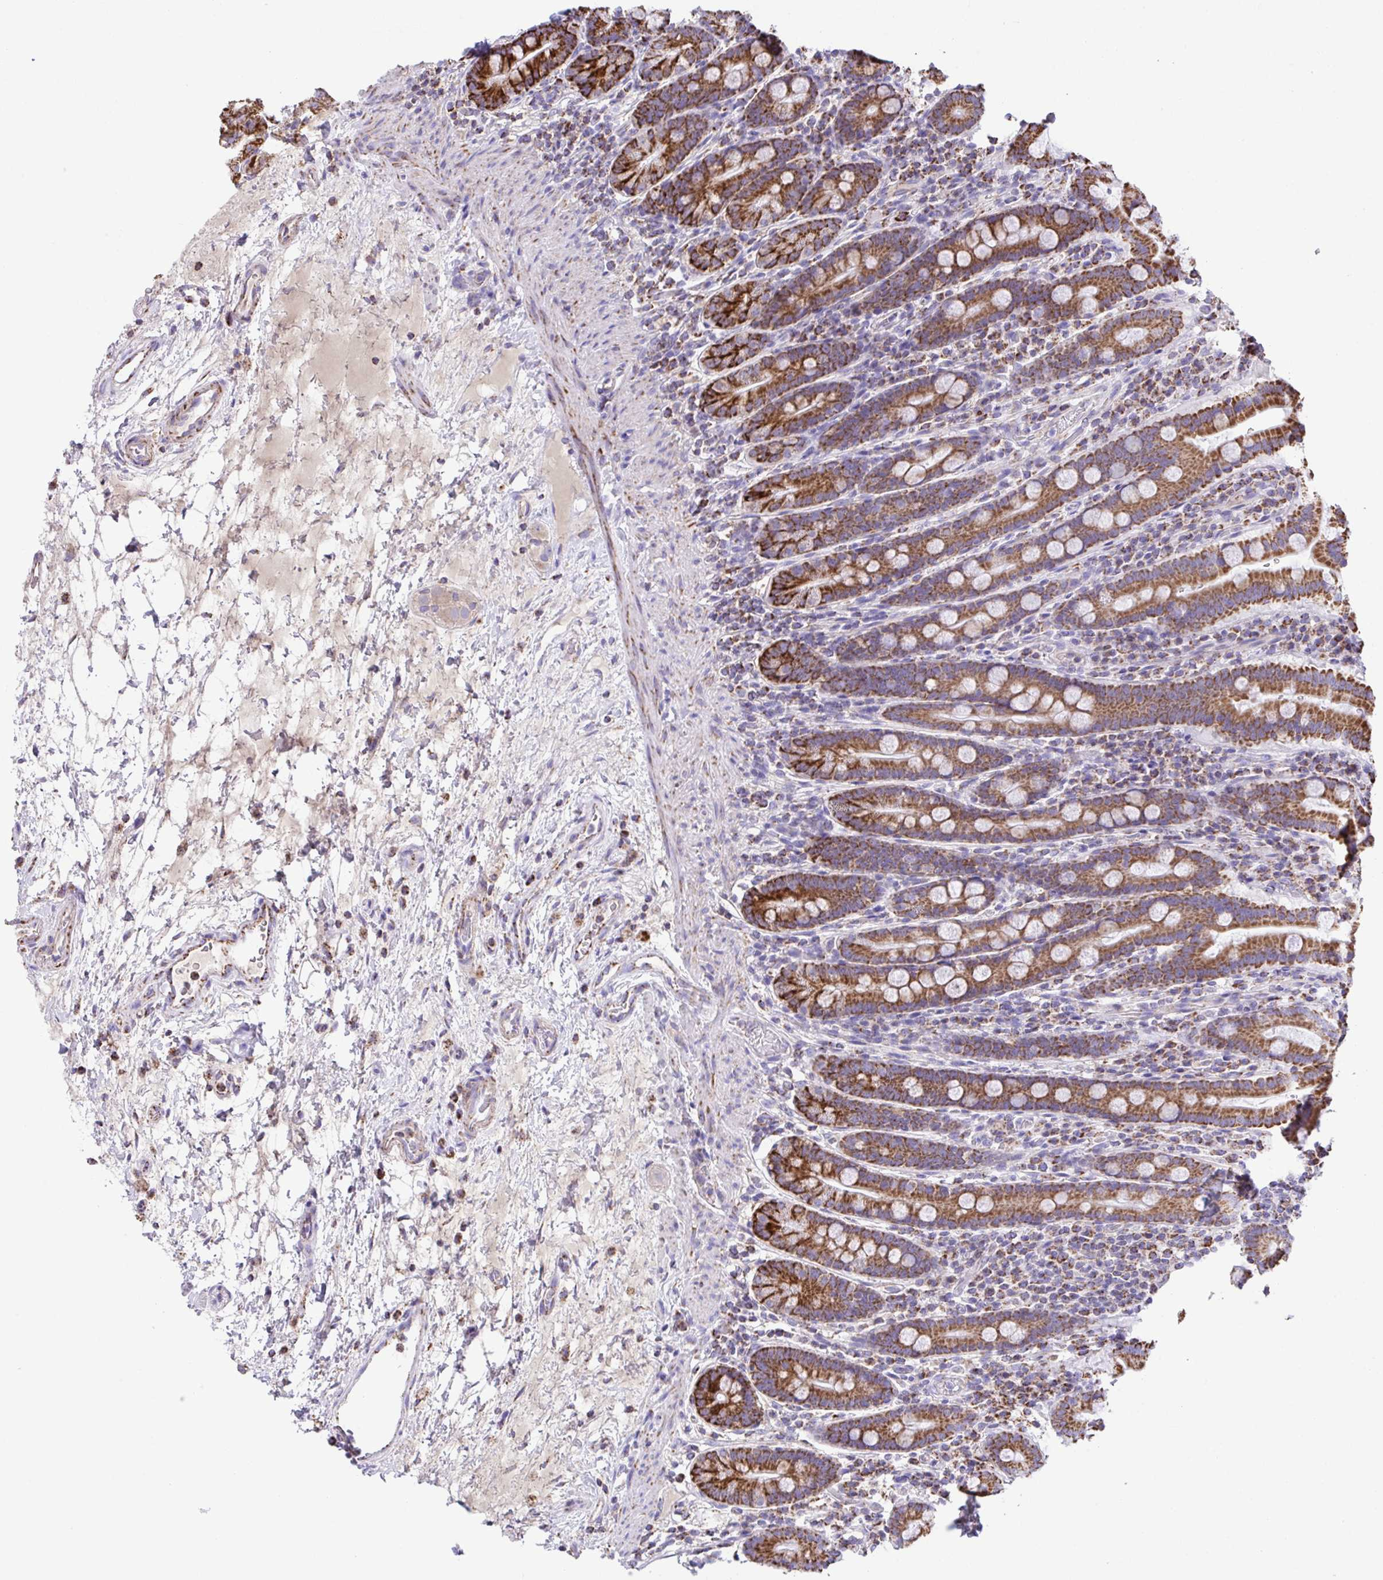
{"staining": {"intensity": "strong", "quantity": ">75%", "location": "cytoplasmic/membranous"}, "tissue": "small intestine", "cell_type": "Glandular cells", "image_type": "normal", "snomed": [{"axis": "morphology", "description": "Normal tissue, NOS"}, {"axis": "topography", "description": "Small intestine"}], "caption": "A photomicrograph of human small intestine stained for a protein exhibits strong cytoplasmic/membranous brown staining in glandular cells. (DAB IHC with brightfield microscopy, high magnification).", "gene": "PCMTD2", "patient": {"sex": "male", "age": 26}}